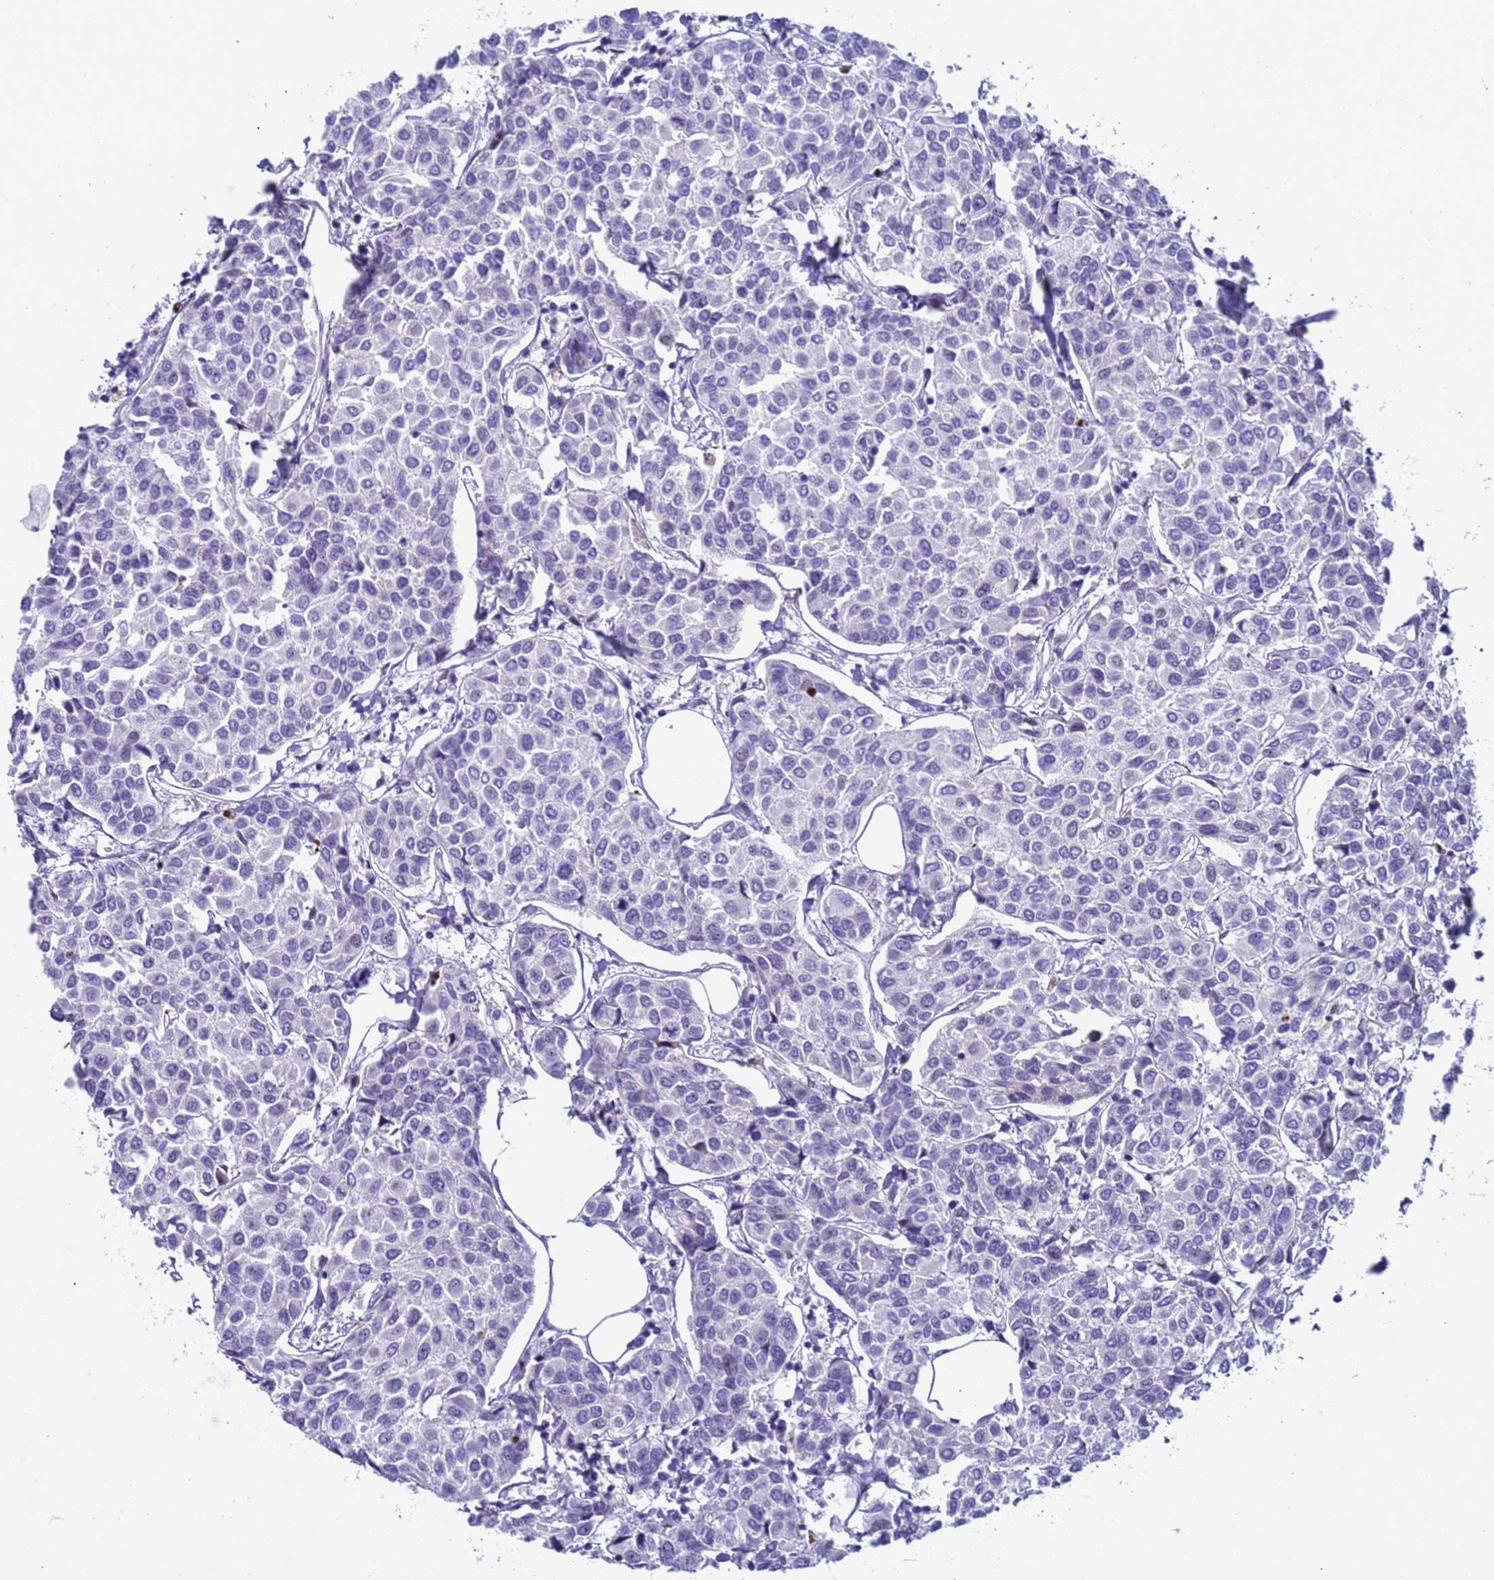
{"staining": {"intensity": "negative", "quantity": "none", "location": "none"}, "tissue": "breast cancer", "cell_type": "Tumor cells", "image_type": "cancer", "snomed": [{"axis": "morphology", "description": "Duct carcinoma"}, {"axis": "topography", "description": "Breast"}], "caption": "IHC photomicrograph of neoplastic tissue: human breast cancer stained with DAB reveals no significant protein positivity in tumor cells.", "gene": "POP5", "patient": {"sex": "female", "age": 55}}